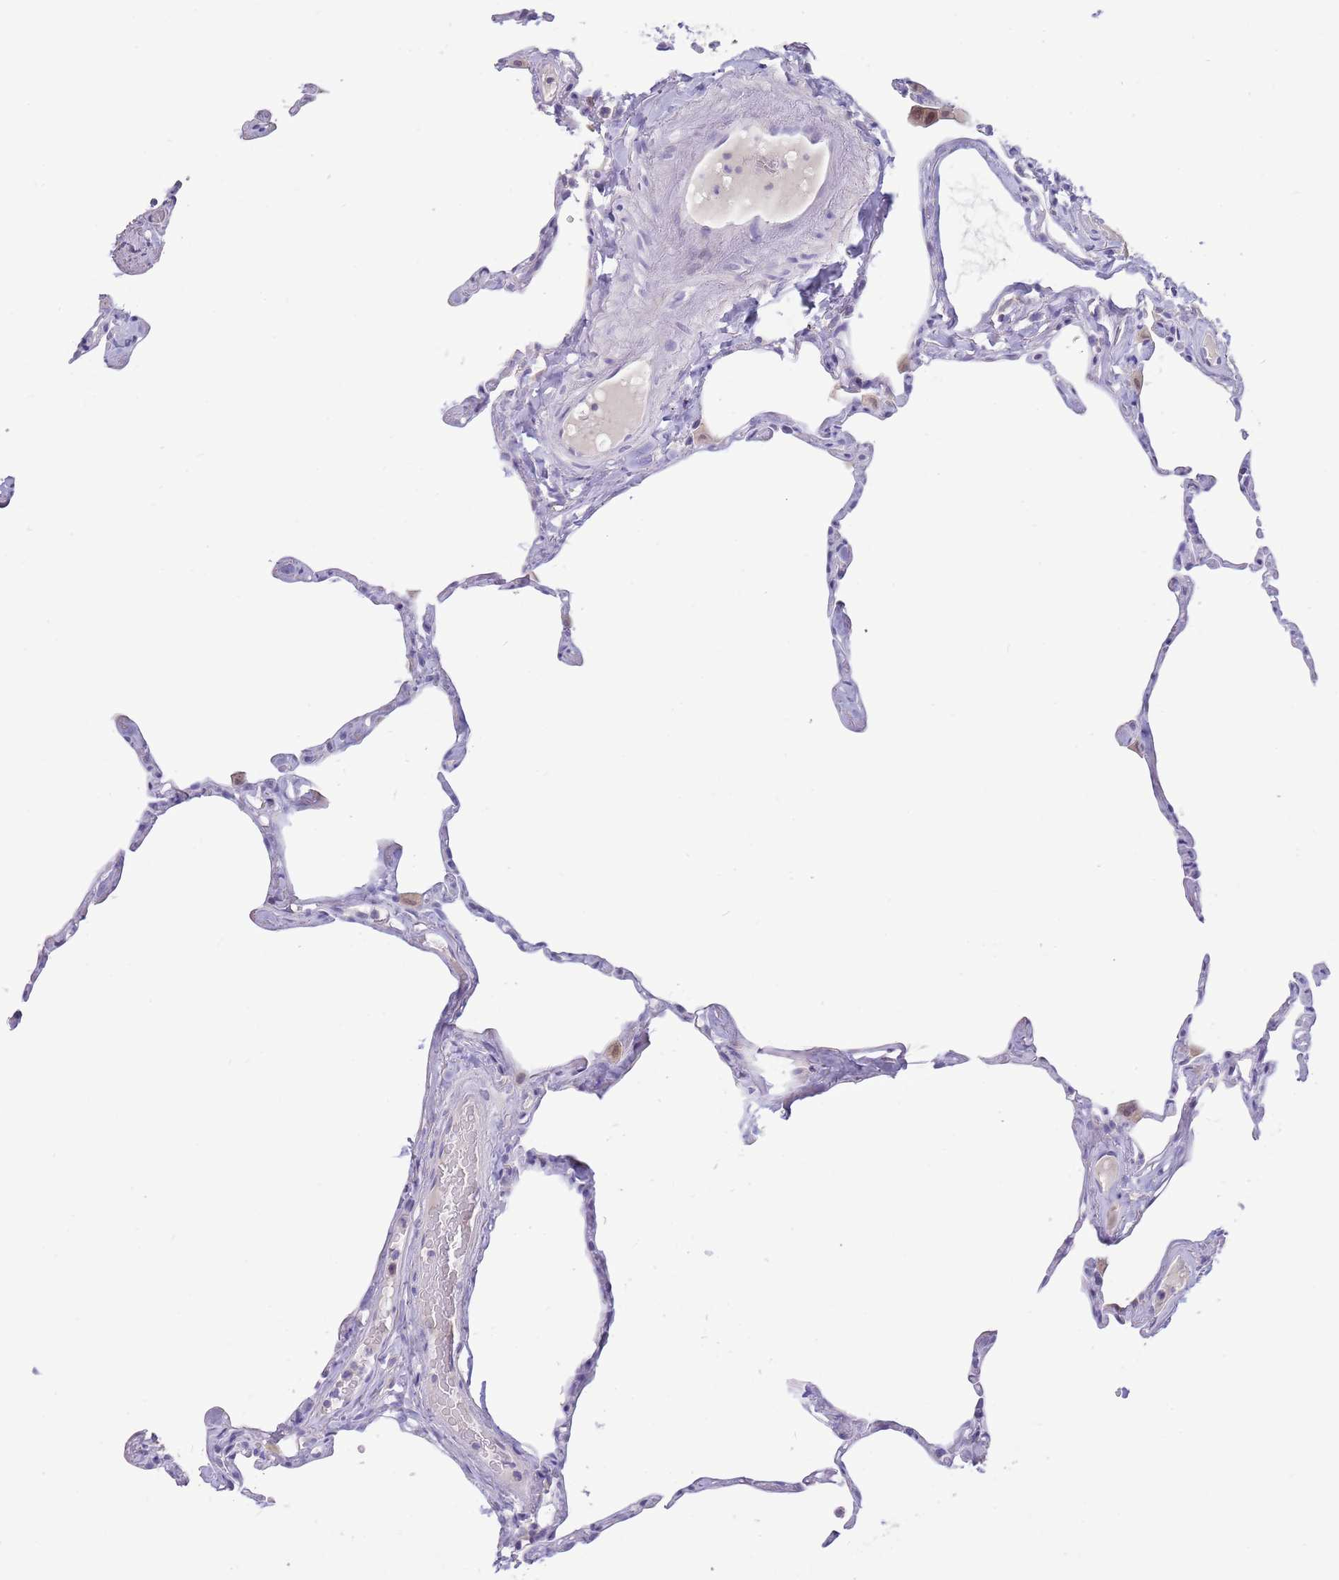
{"staining": {"intensity": "negative", "quantity": "none", "location": "none"}, "tissue": "lung", "cell_type": "Alveolar cells", "image_type": "normal", "snomed": [{"axis": "morphology", "description": "Normal tissue, NOS"}, {"axis": "topography", "description": "Lung"}], "caption": "Alveolar cells show no significant protein staining in benign lung. Brightfield microscopy of IHC stained with DAB (brown) and hematoxylin (blue), captured at high magnification.", "gene": "DDHD1", "patient": {"sex": "male", "age": 65}}